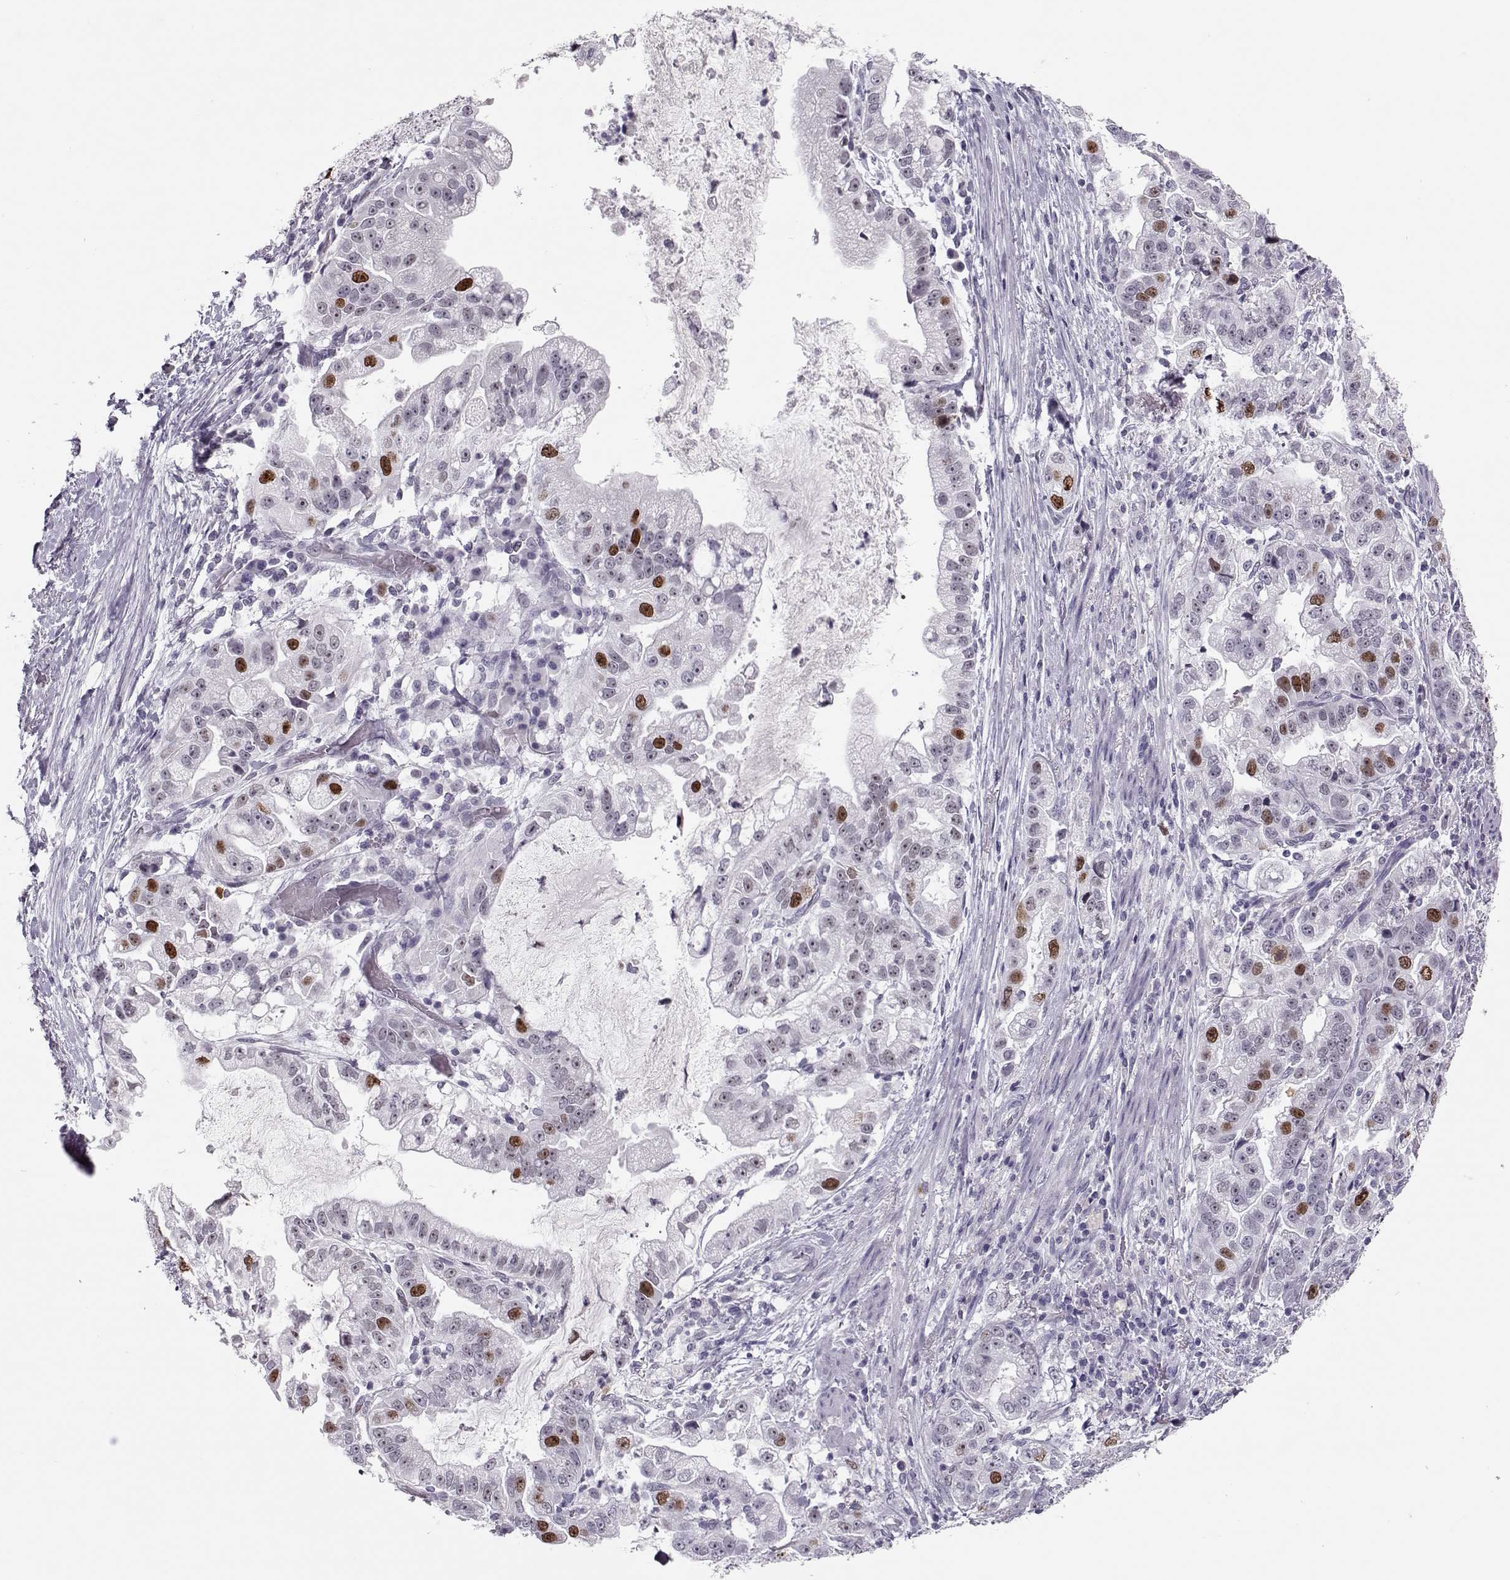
{"staining": {"intensity": "strong", "quantity": "<25%", "location": "nuclear"}, "tissue": "stomach cancer", "cell_type": "Tumor cells", "image_type": "cancer", "snomed": [{"axis": "morphology", "description": "Adenocarcinoma, NOS"}, {"axis": "topography", "description": "Stomach"}], "caption": "High-magnification brightfield microscopy of stomach cancer (adenocarcinoma) stained with DAB (brown) and counterstained with hematoxylin (blue). tumor cells exhibit strong nuclear positivity is appreciated in approximately<25% of cells.", "gene": "SGO1", "patient": {"sex": "male", "age": 59}}